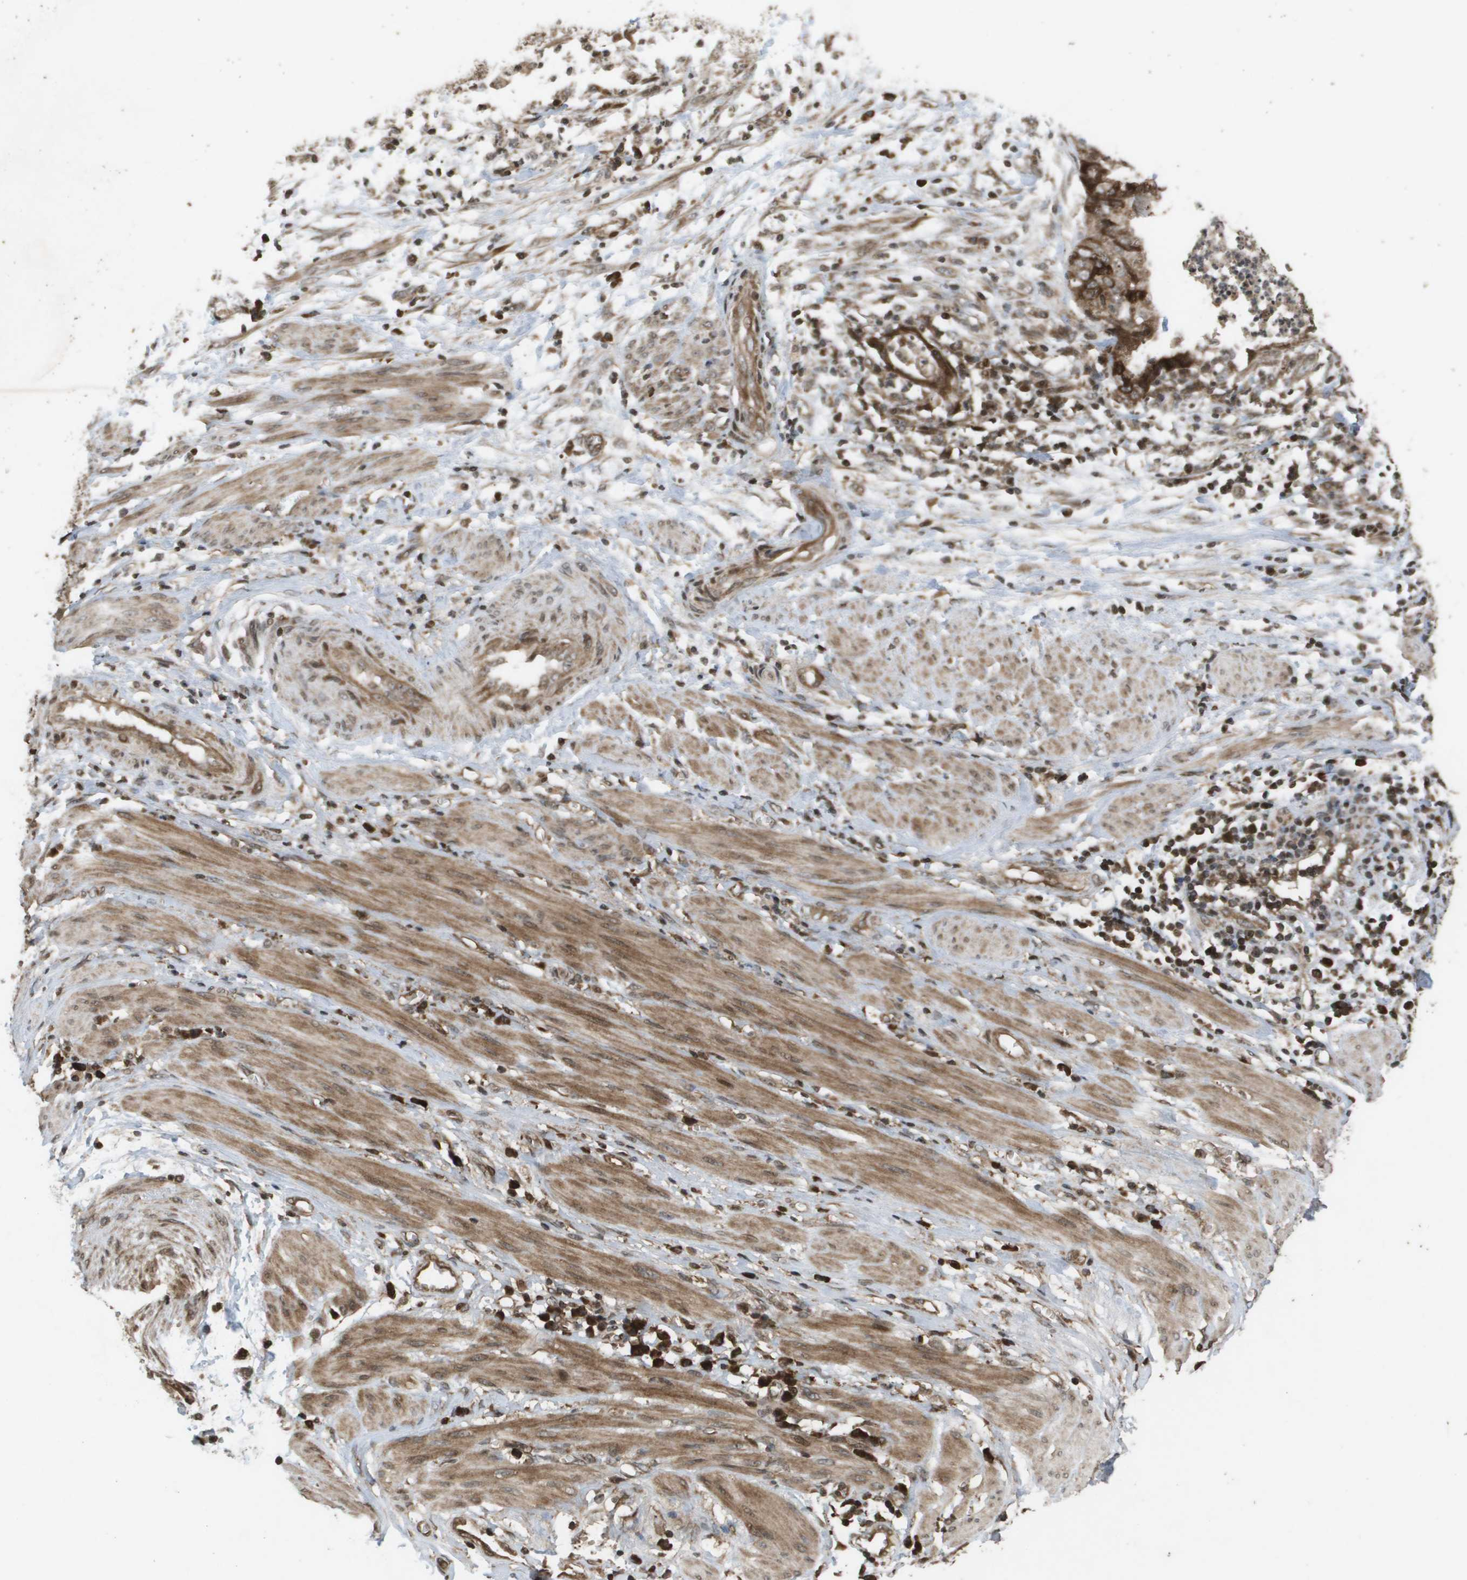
{"staining": {"intensity": "strong", "quantity": ">75%", "location": "cytoplasmic/membranous"}, "tissue": "endometrial cancer", "cell_type": "Tumor cells", "image_type": "cancer", "snomed": [{"axis": "morphology", "description": "Necrosis, NOS"}, {"axis": "morphology", "description": "Adenocarcinoma, NOS"}, {"axis": "topography", "description": "Endometrium"}], "caption": "This is a photomicrograph of immunohistochemistry staining of adenocarcinoma (endometrial), which shows strong expression in the cytoplasmic/membranous of tumor cells.", "gene": "KIF11", "patient": {"sex": "female", "age": 79}}